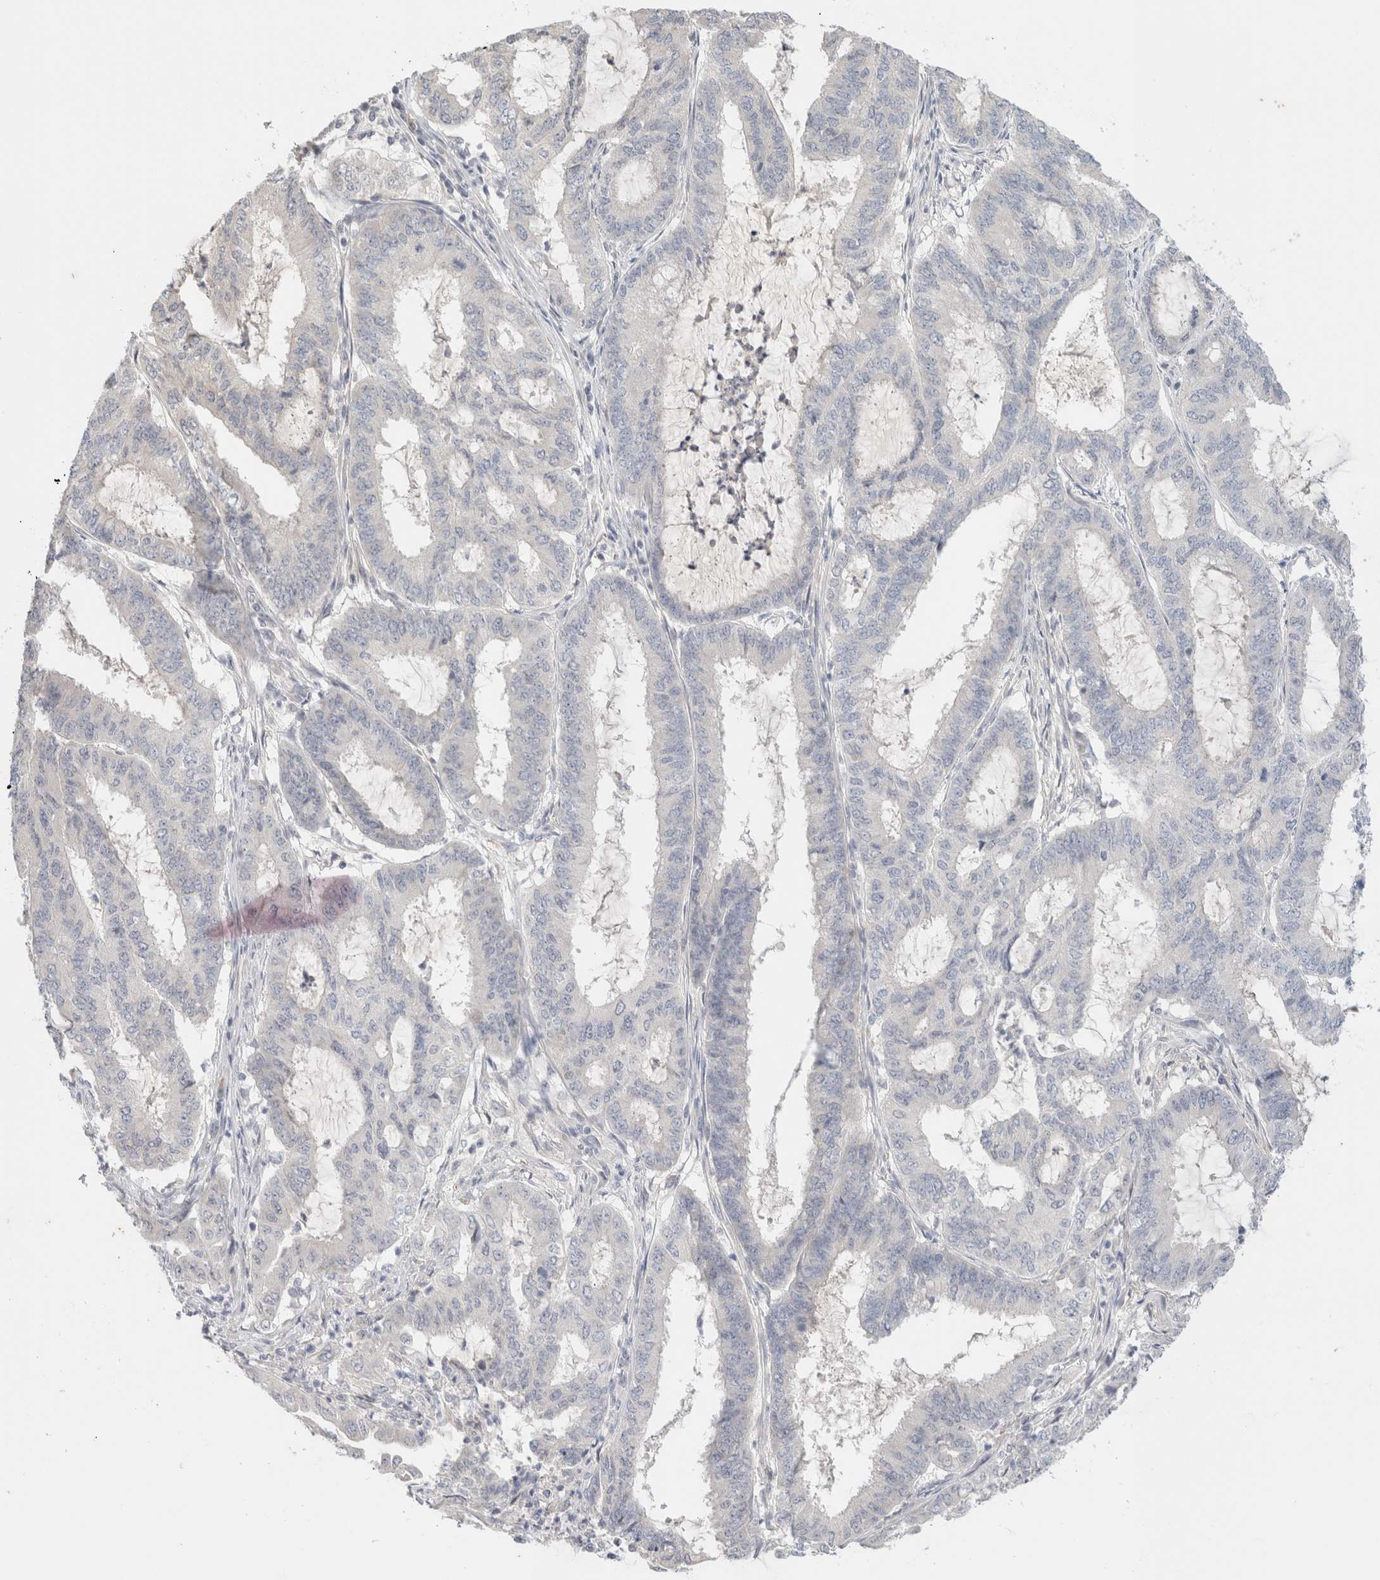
{"staining": {"intensity": "negative", "quantity": "none", "location": "none"}, "tissue": "endometrial cancer", "cell_type": "Tumor cells", "image_type": "cancer", "snomed": [{"axis": "morphology", "description": "Adenocarcinoma, NOS"}, {"axis": "topography", "description": "Endometrium"}], "caption": "Protein analysis of endometrial cancer (adenocarcinoma) reveals no significant staining in tumor cells.", "gene": "SPRTN", "patient": {"sex": "female", "age": 51}}